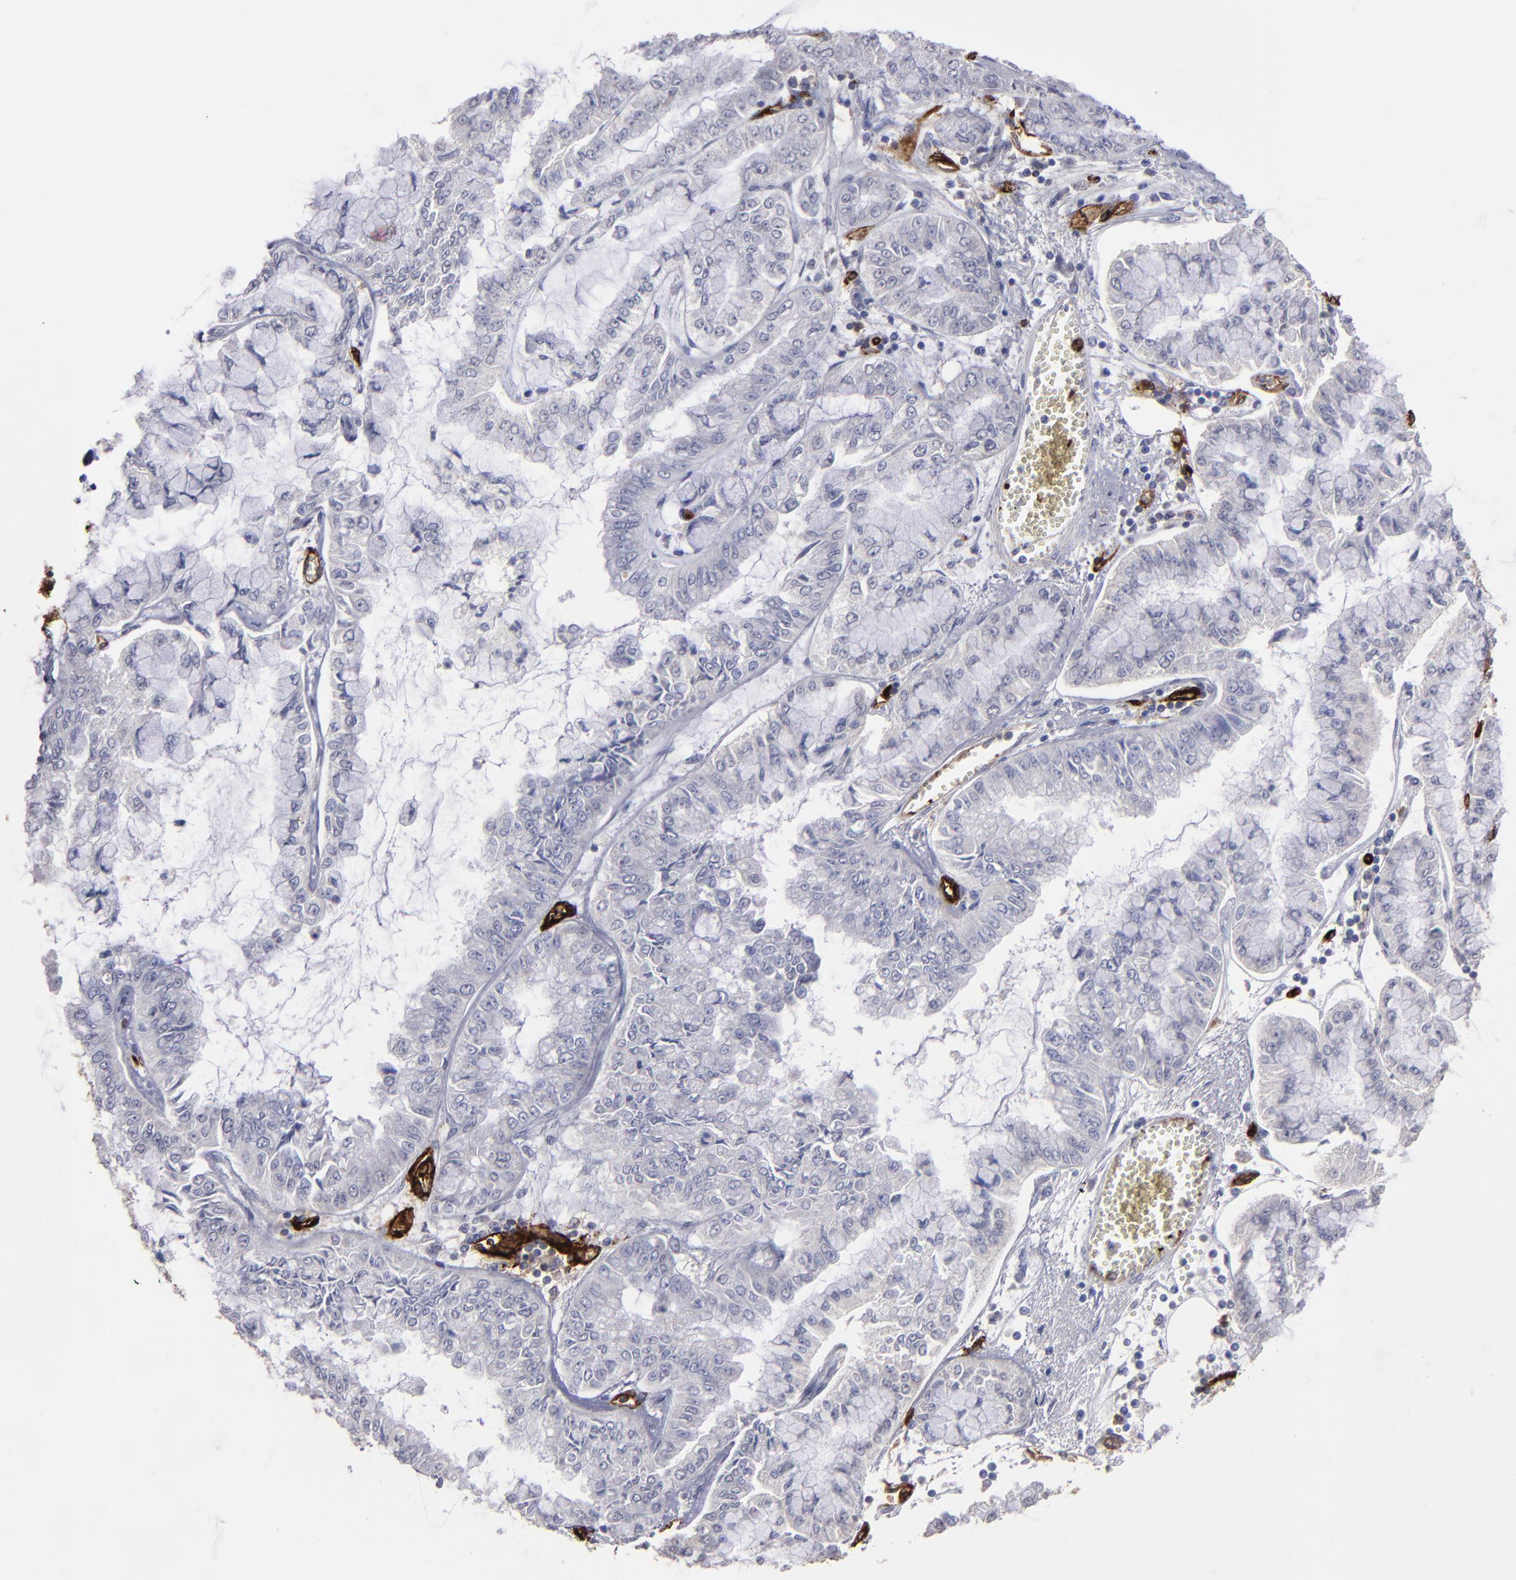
{"staining": {"intensity": "negative", "quantity": "none", "location": "none"}, "tissue": "liver cancer", "cell_type": "Tumor cells", "image_type": "cancer", "snomed": [{"axis": "morphology", "description": "Cholangiocarcinoma"}, {"axis": "topography", "description": "Liver"}], "caption": "Cholangiocarcinoma (liver) stained for a protein using IHC exhibits no staining tumor cells.", "gene": "CD36", "patient": {"sex": "female", "age": 79}}